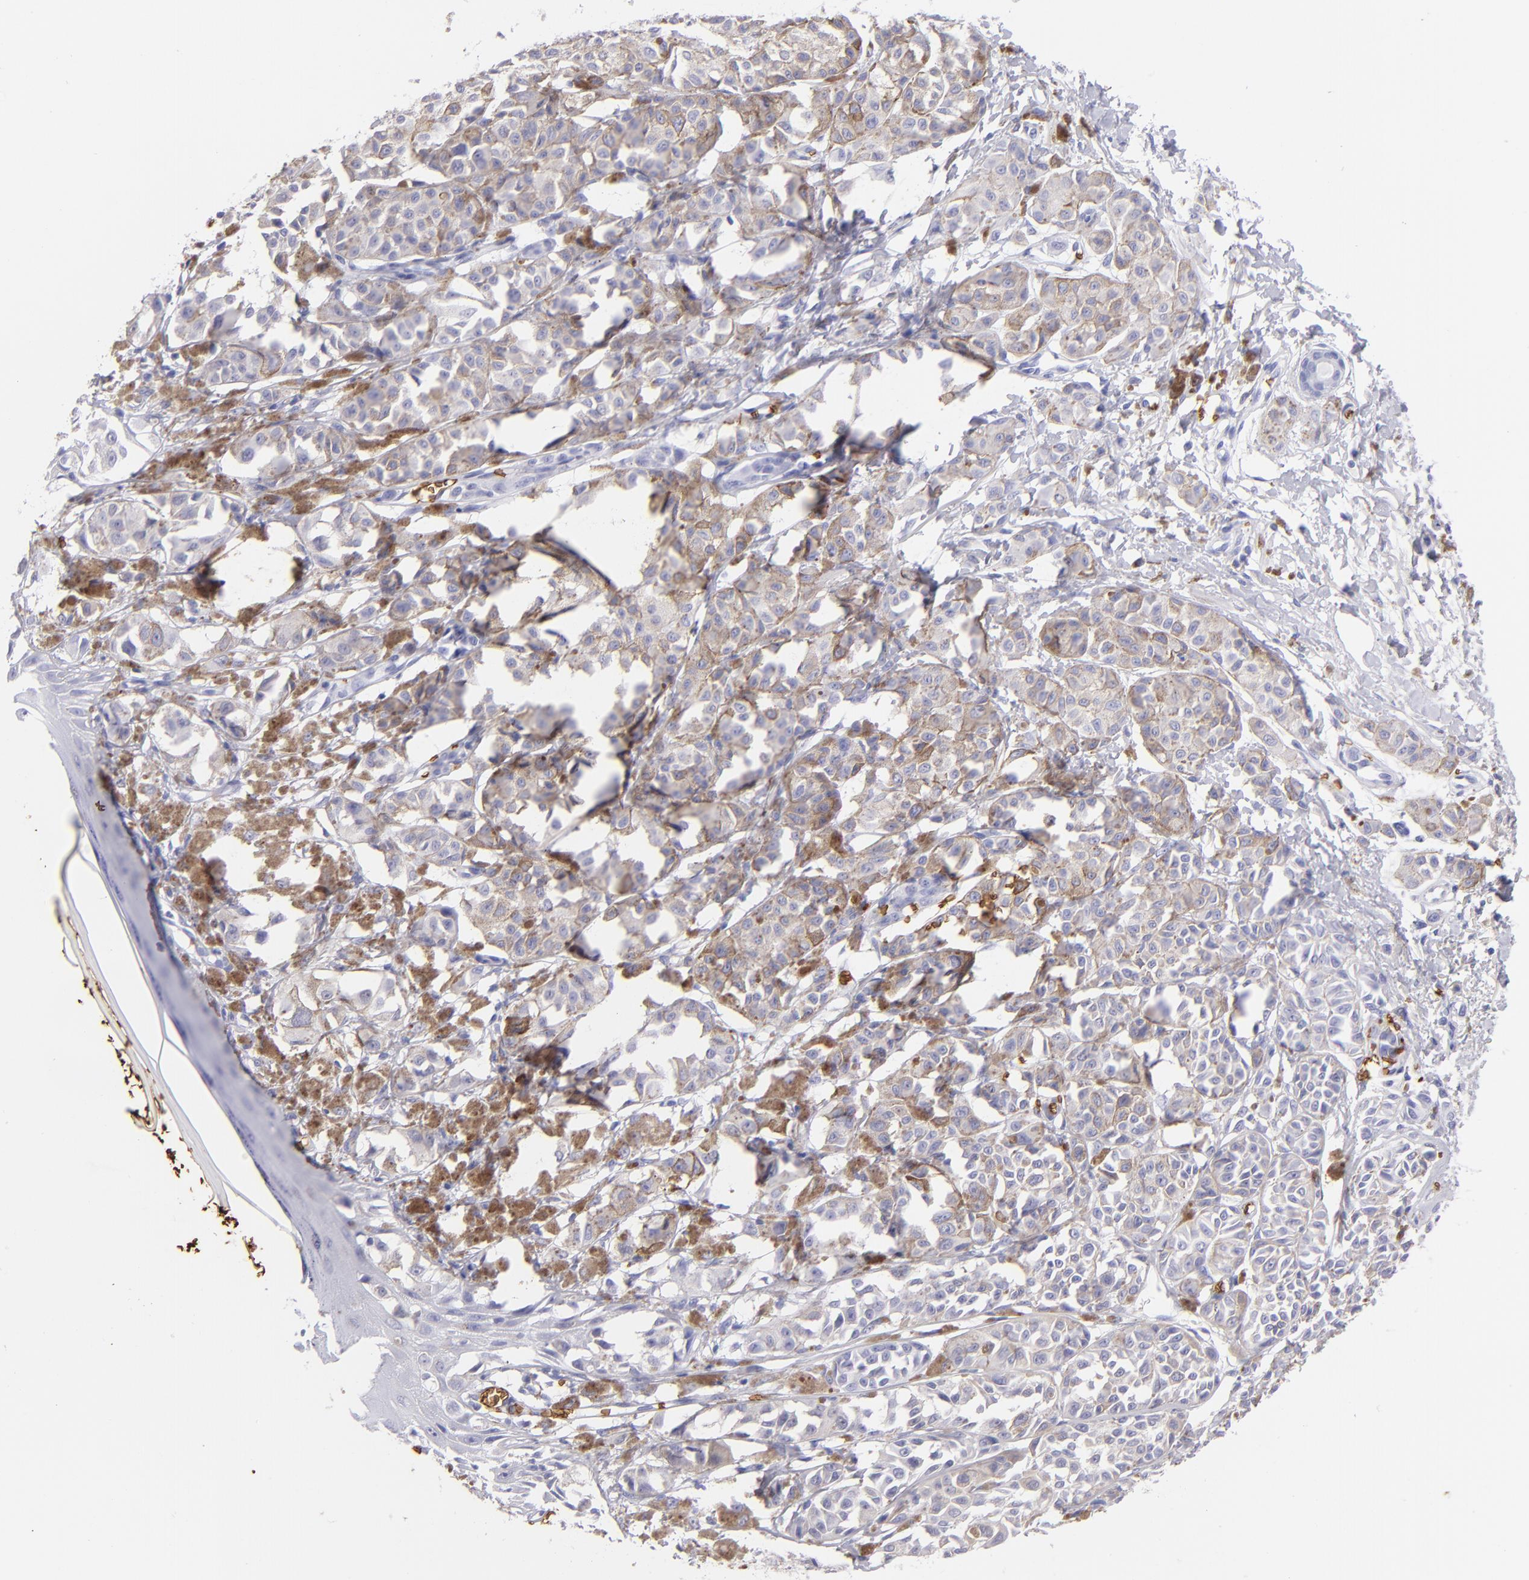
{"staining": {"intensity": "negative", "quantity": "none", "location": "none"}, "tissue": "melanoma", "cell_type": "Tumor cells", "image_type": "cancer", "snomed": [{"axis": "morphology", "description": "Malignant melanoma, NOS"}, {"axis": "topography", "description": "Skin"}], "caption": "Immunohistochemistry (IHC) histopathology image of neoplastic tissue: human malignant melanoma stained with DAB (3,3'-diaminobenzidine) reveals no significant protein staining in tumor cells.", "gene": "GYPA", "patient": {"sex": "male", "age": 76}}